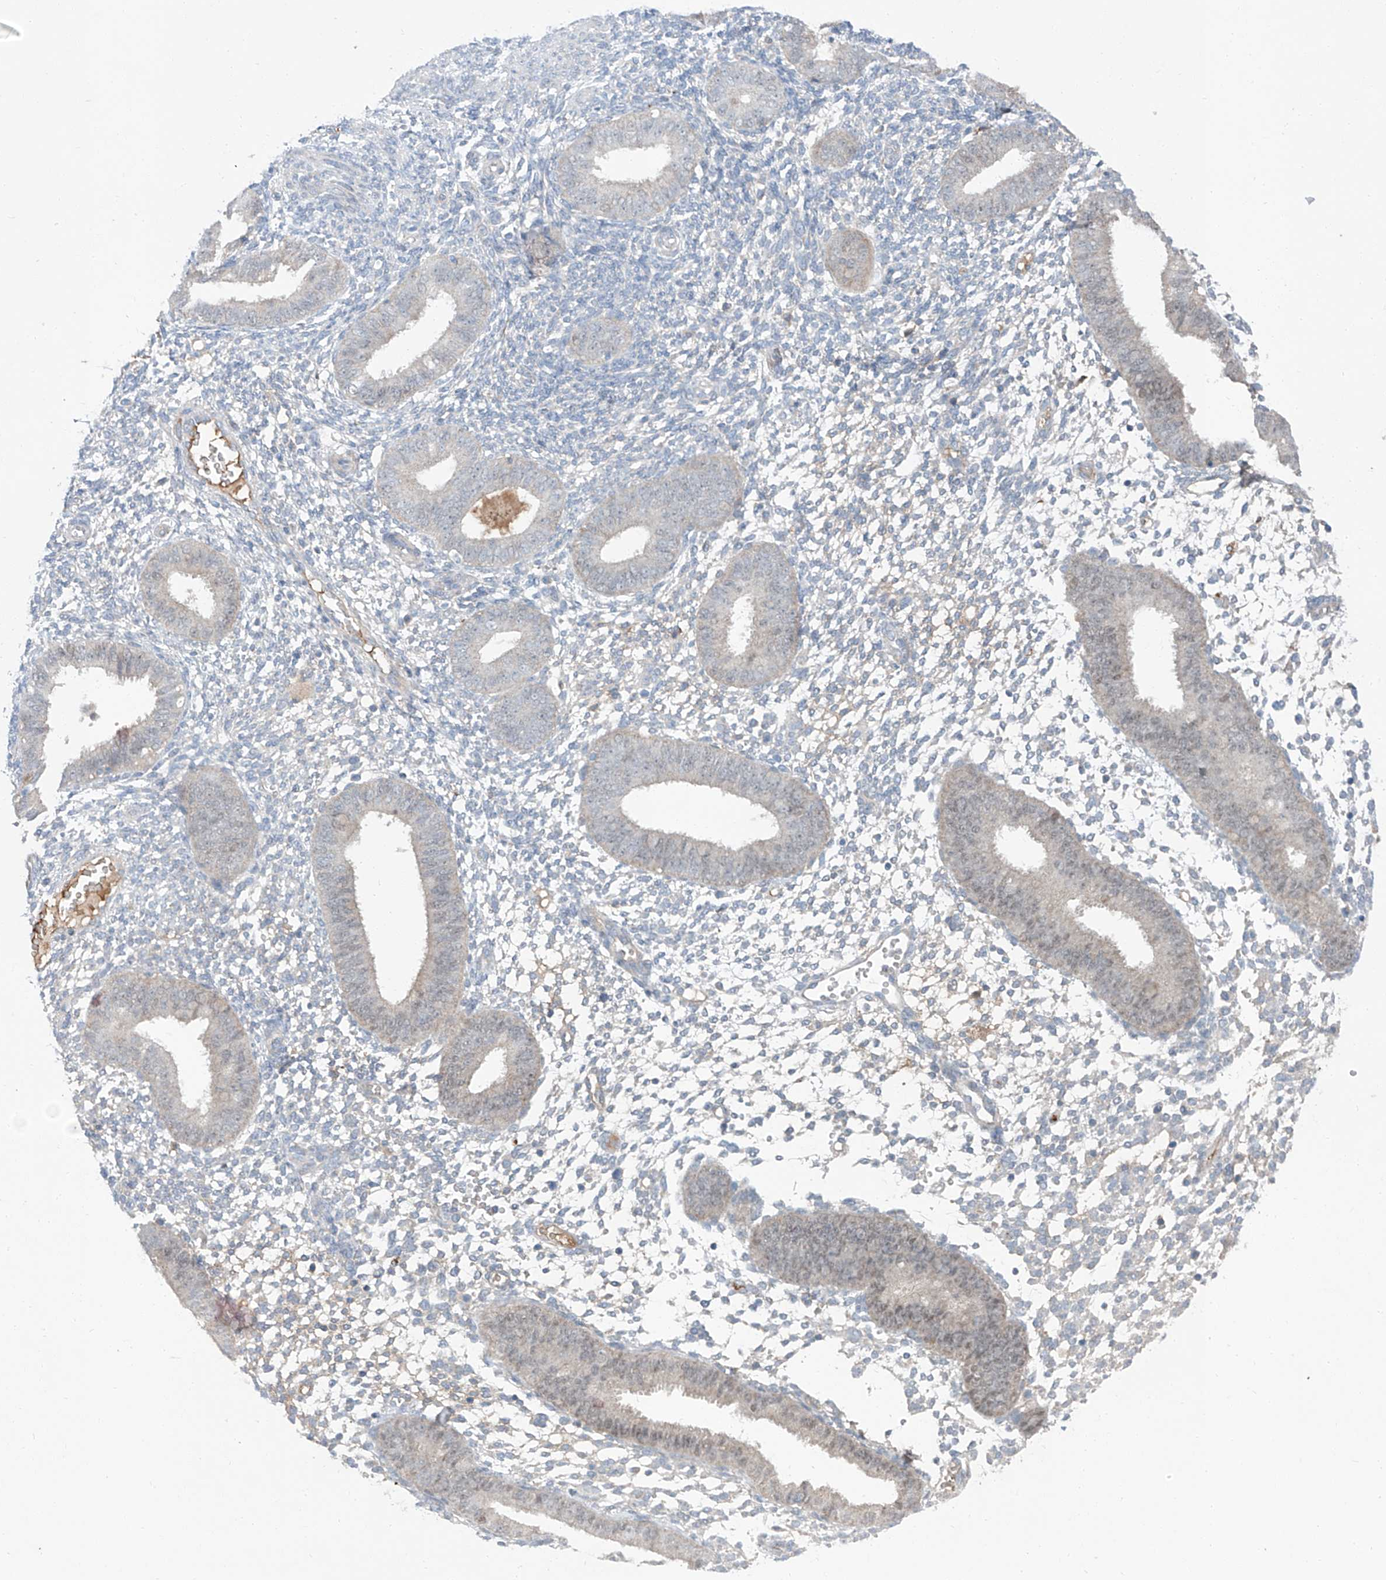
{"staining": {"intensity": "negative", "quantity": "none", "location": "none"}, "tissue": "endometrium", "cell_type": "Cells in endometrial stroma", "image_type": "normal", "snomed": [{"axis": "morphology", "description": "Normal tissue, NOS"}, {"axis": "topography", "description": "Uterus"}, {"axis": "topography", "description": "Endometrium"}], "caption": "Image shows no significant protein staining in cells in endometrial stroma of normal endometrium. The staining was performed using DAB (3,3'-diaminobenzidine) to visualize the protein expression in brown, while the nuclei were stained in blue with hematoxylin (Magnification: 20x).", "gene": "SIX4", "patient": {"sex": "female", "age": 48}}